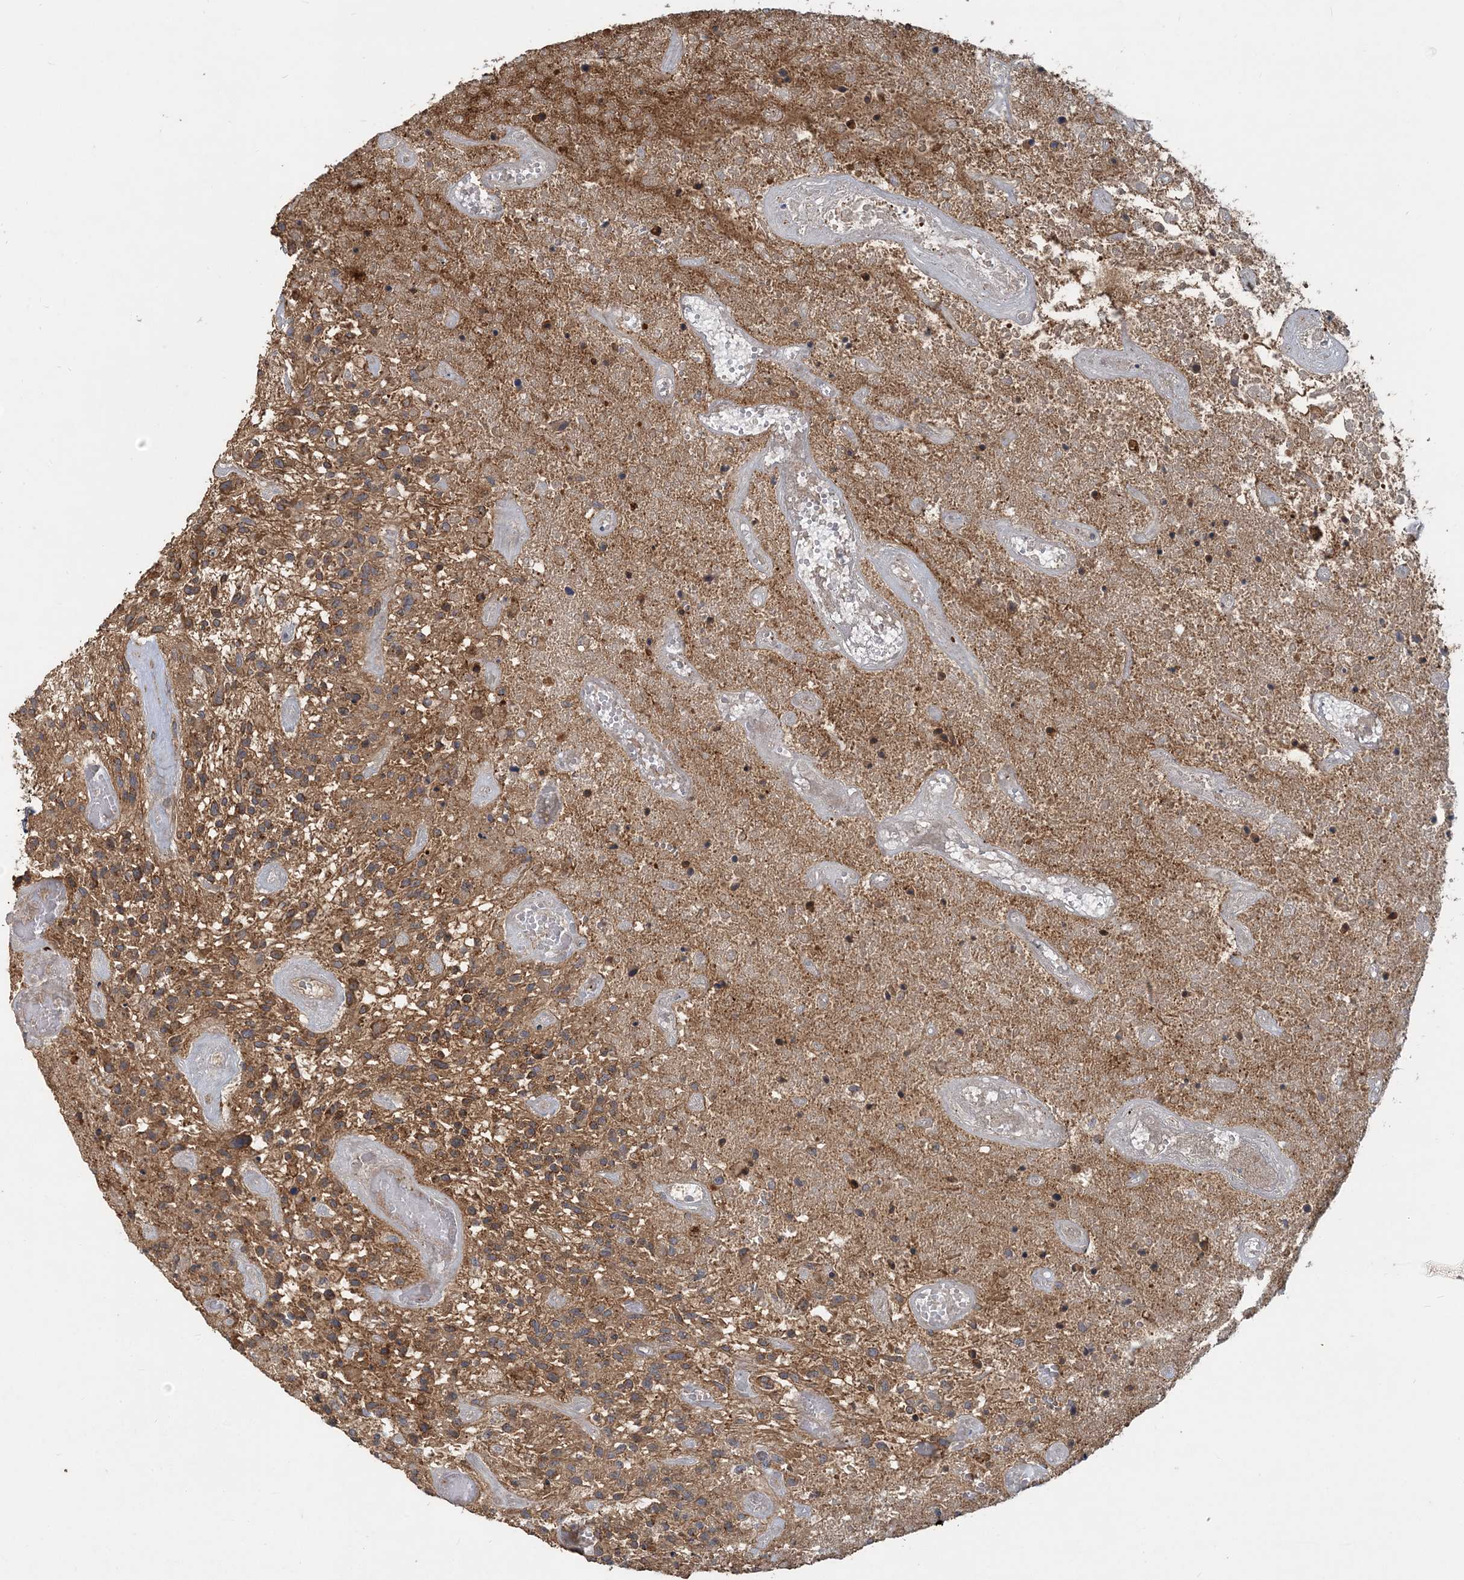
{"staining": {"intensity": "moderate", "quantity": ">75%", "location": "cytoplasmic/membranous"}, "tissue": "glioma", "cell_type": "Tumor cells", "image_type": "cancer", "snomed": [{"axis": "morphology", "description": "Glioma, malignant, High grade"}, {"axis": "topography", "description": "Brain"}], "caption": "Tumor cells exhibit medium levels of moderate cytoplasmic/membranous expression in about >75% of cells in human glioma.", "gene": "TRAIP", "patient": {"sex": "male", "age": 47}}